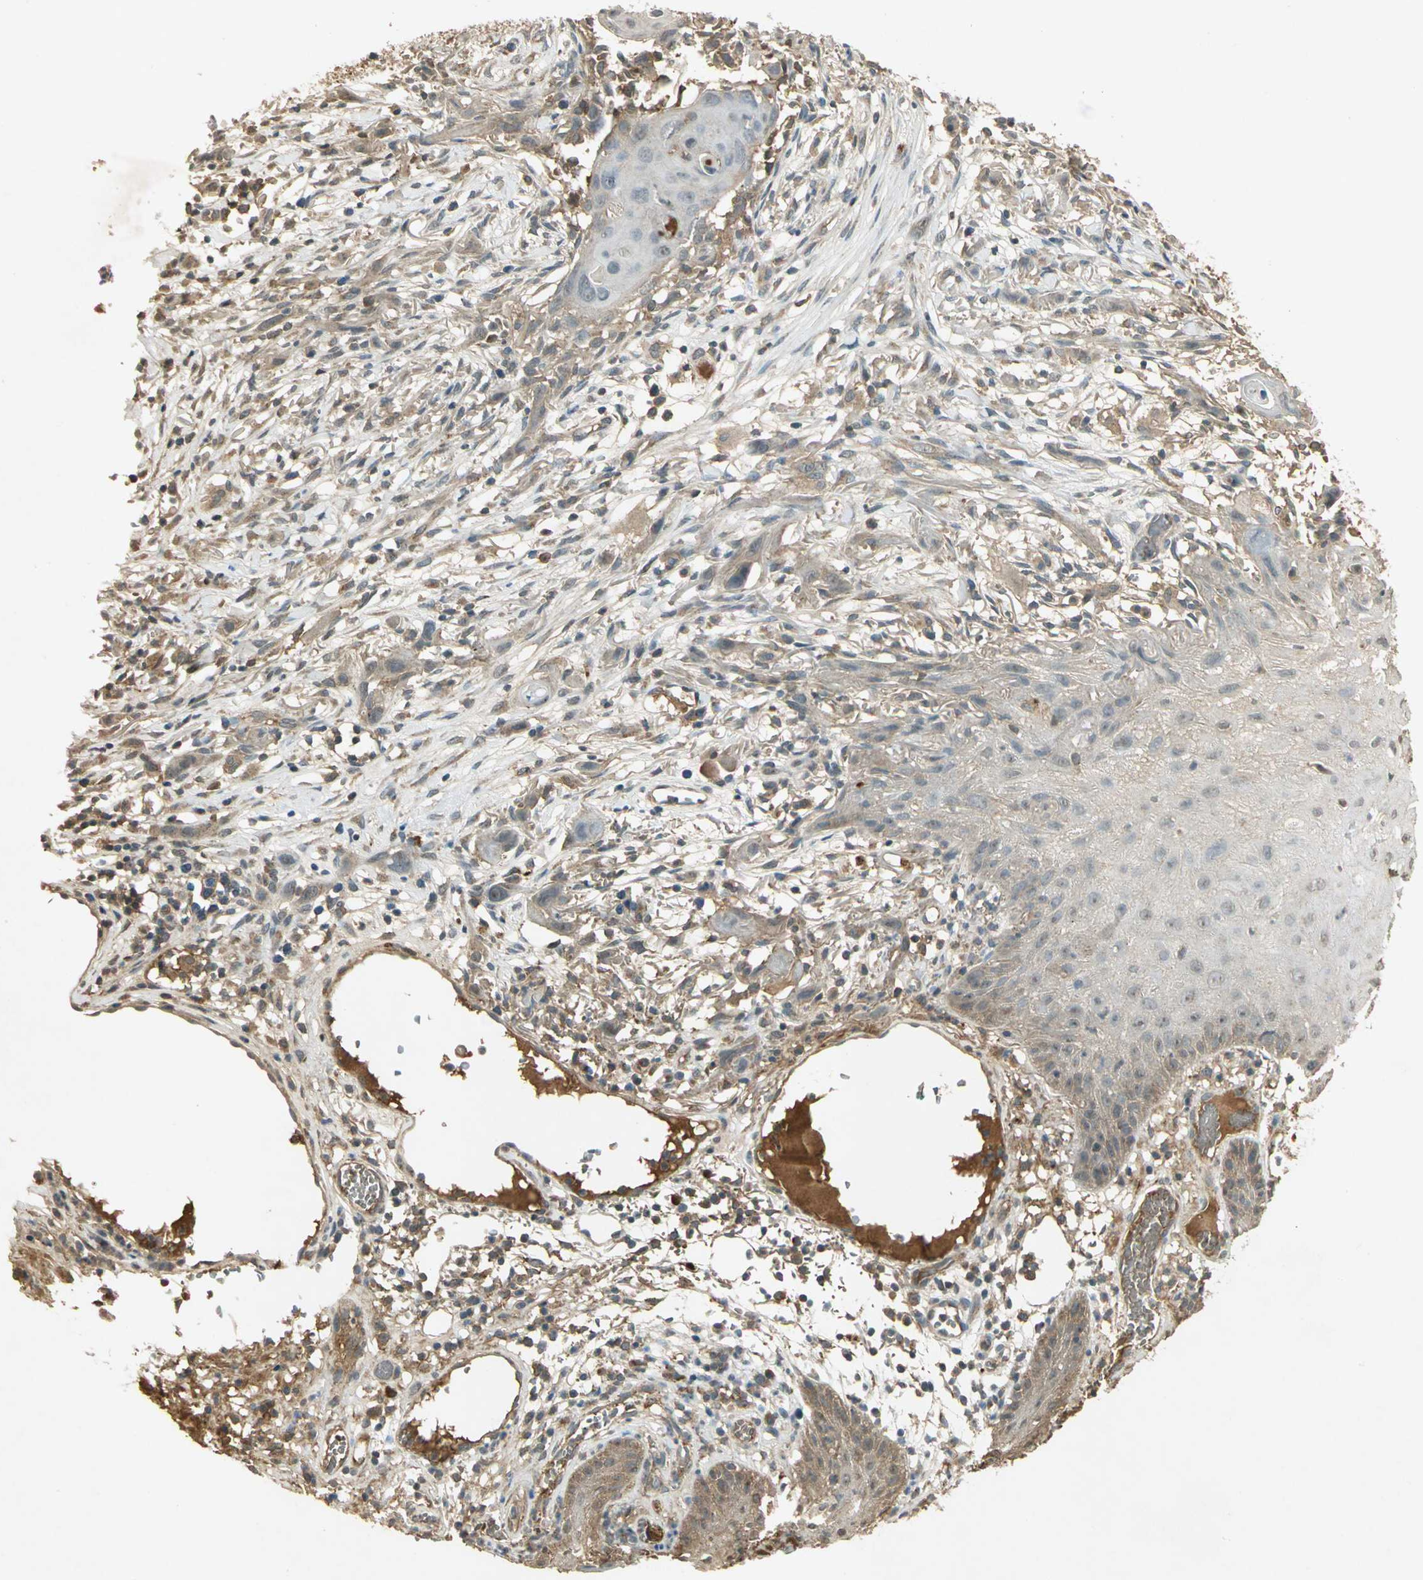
{"staining": {"intensity": "weak", "quantity": ">75%", "location": "cytoplasmic/membranous"}, "tissue": "skin cancer", "cell_type": "Tumor cells", "image_type": "cancer", "snomed": [{"axis": "morphology", "description": "Normal tissue, NOS"}, {"axis": "morphology", "description": "Squamous cell carcinoma, NOS"}, {"axis": "topography", "description": "Skin"}], "caption": "Tumor cells display low levels of weak cytoplasmic/membranous expression in about >75% of cells in squamous cell carcinoma (skin). Using DAB (brown) and hematoxylin (blue) stains, captured at high magnification using brightfield microscopy.", "gene": "KEAP1", "patient": {"sex": "female", "age": 59}}